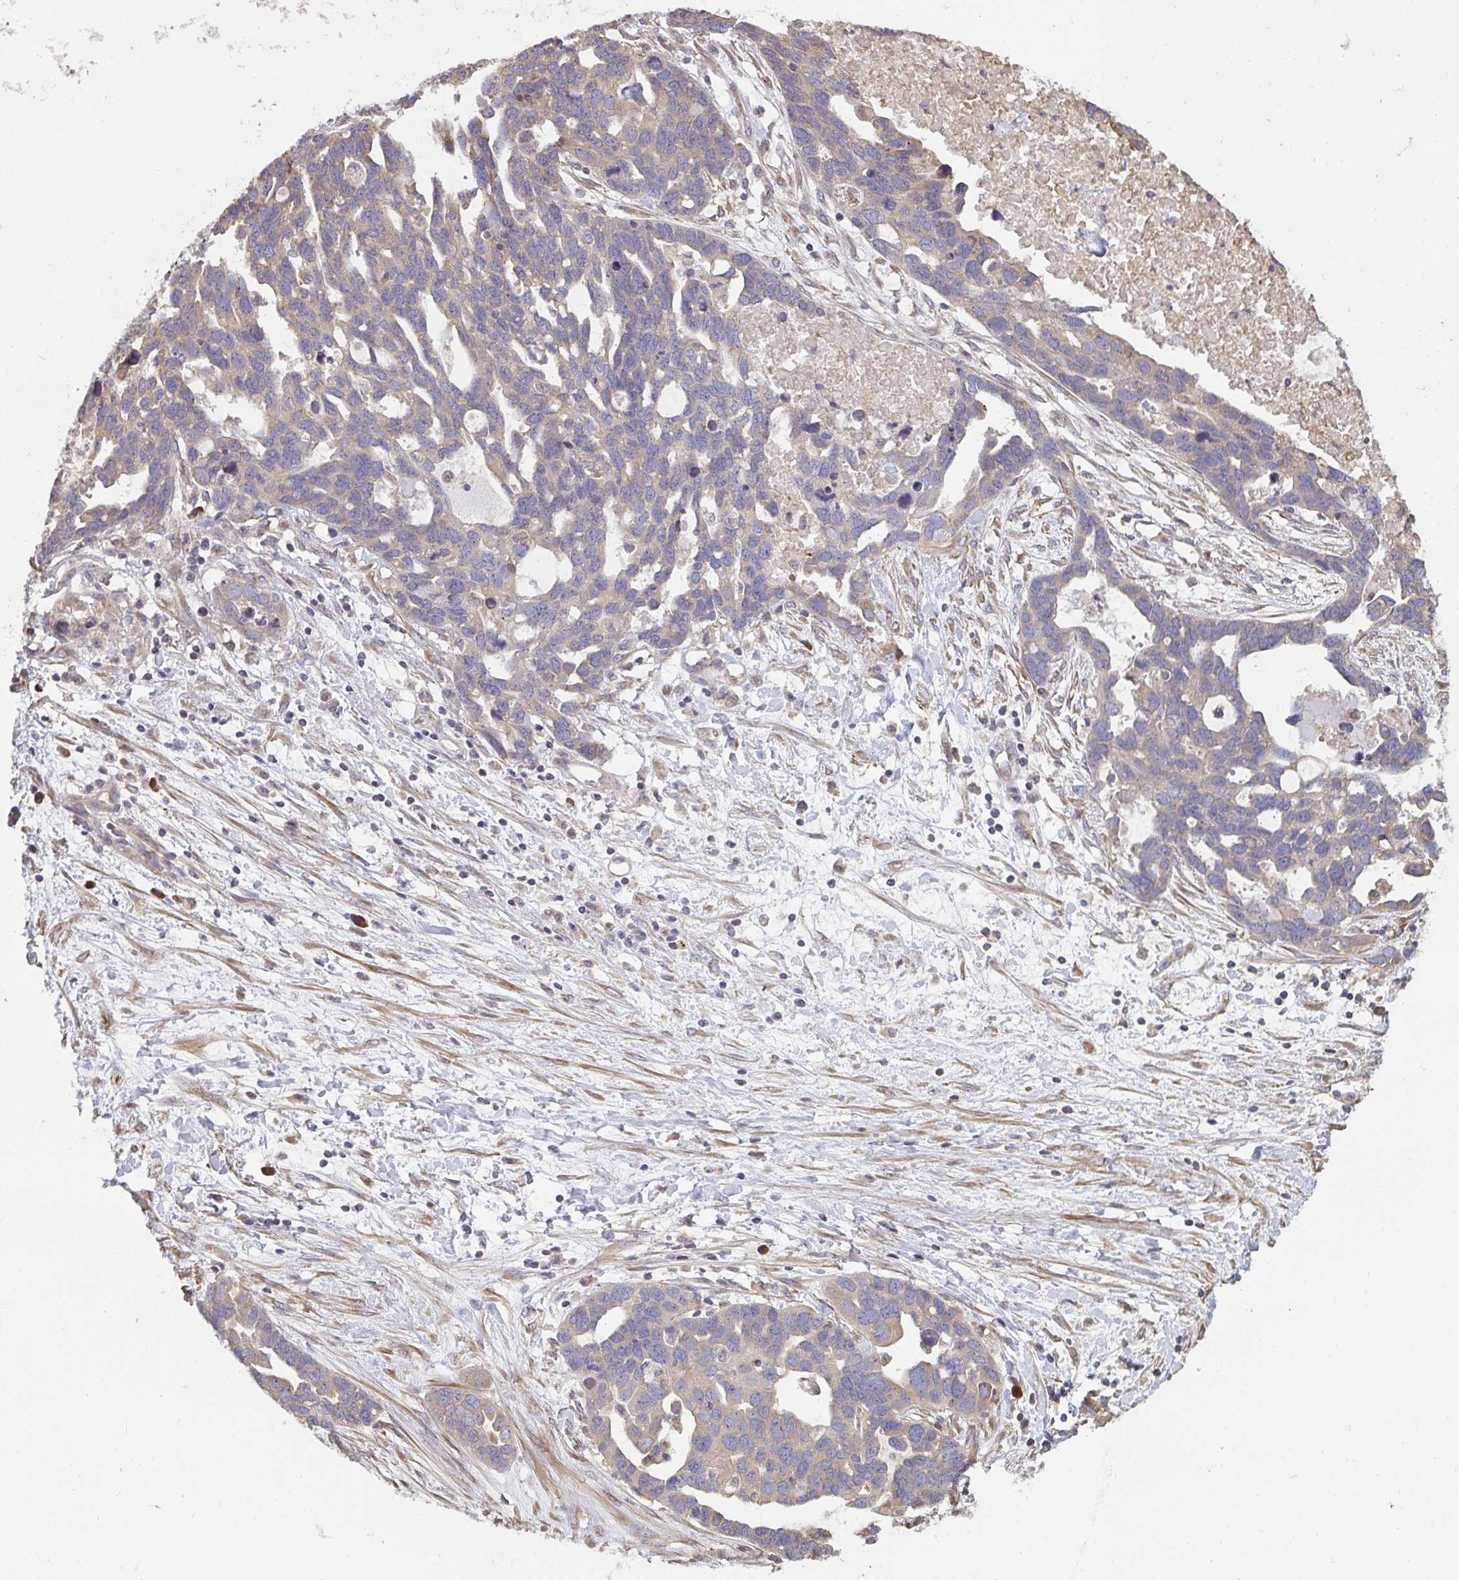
{"staining": {"intensity": "moderate", "quantity": "<25%", "location": "cytoplasmic/membranous"}, "tissue": "ovarian cancer", "cell_type": "Tumor cells", "image_type": "cancer", "snomed": [{"axis": "morphology", "description": "Cystadenocarcinoma, serous, NOS"}, {"axis": "topography", "description": "Ovary"}], "caption": "Tumor cells display low levels of moderate cytoplasmic/membranous expression in about <25% of cells in ovarian cancer (serous cystadenocarcinoma).", "gene": "ZFYVE28", "patient": {"sex": "female", "age": 54}}